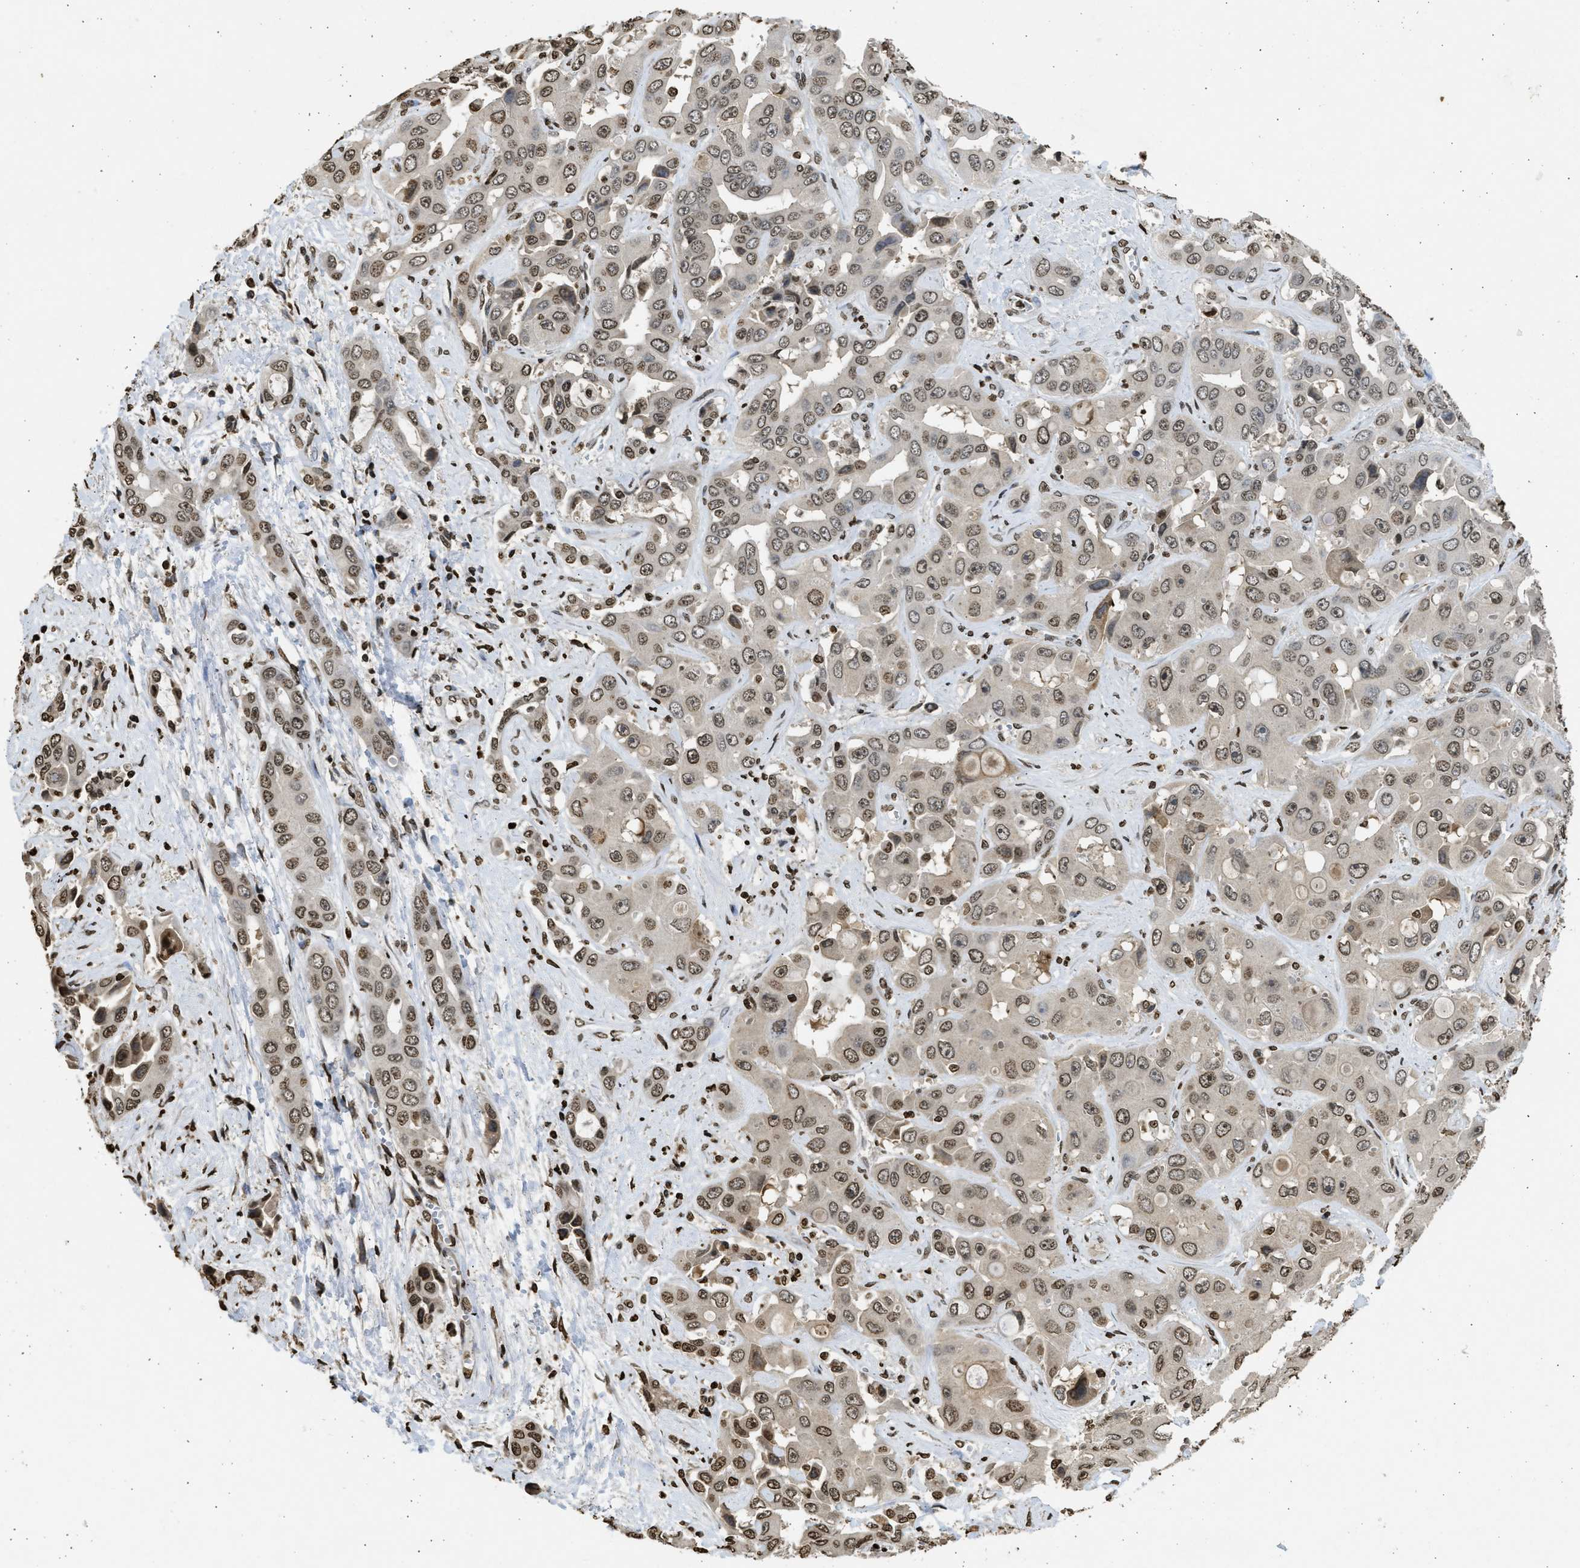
{"staining": {"intensity": "moderate", "quantity": ">75%", "location": "nuclear"}, "tissue": "liver cancer", "cell_type": "Tumor cells", "image_type": "cancer", "snomed": [{"axis": "morphology", "description": "Cholangiocarcinoma"}, {"axis": "topography", "description": "Liver"}], "caption": "Human liver cholangiocarcinoma stained for a protein (brown) reveals moderate nuclear positive positivity in approximately >75% of tumor cells.", "gene": "RRAGC", "patient": {"sex": "female", "age": 52}}